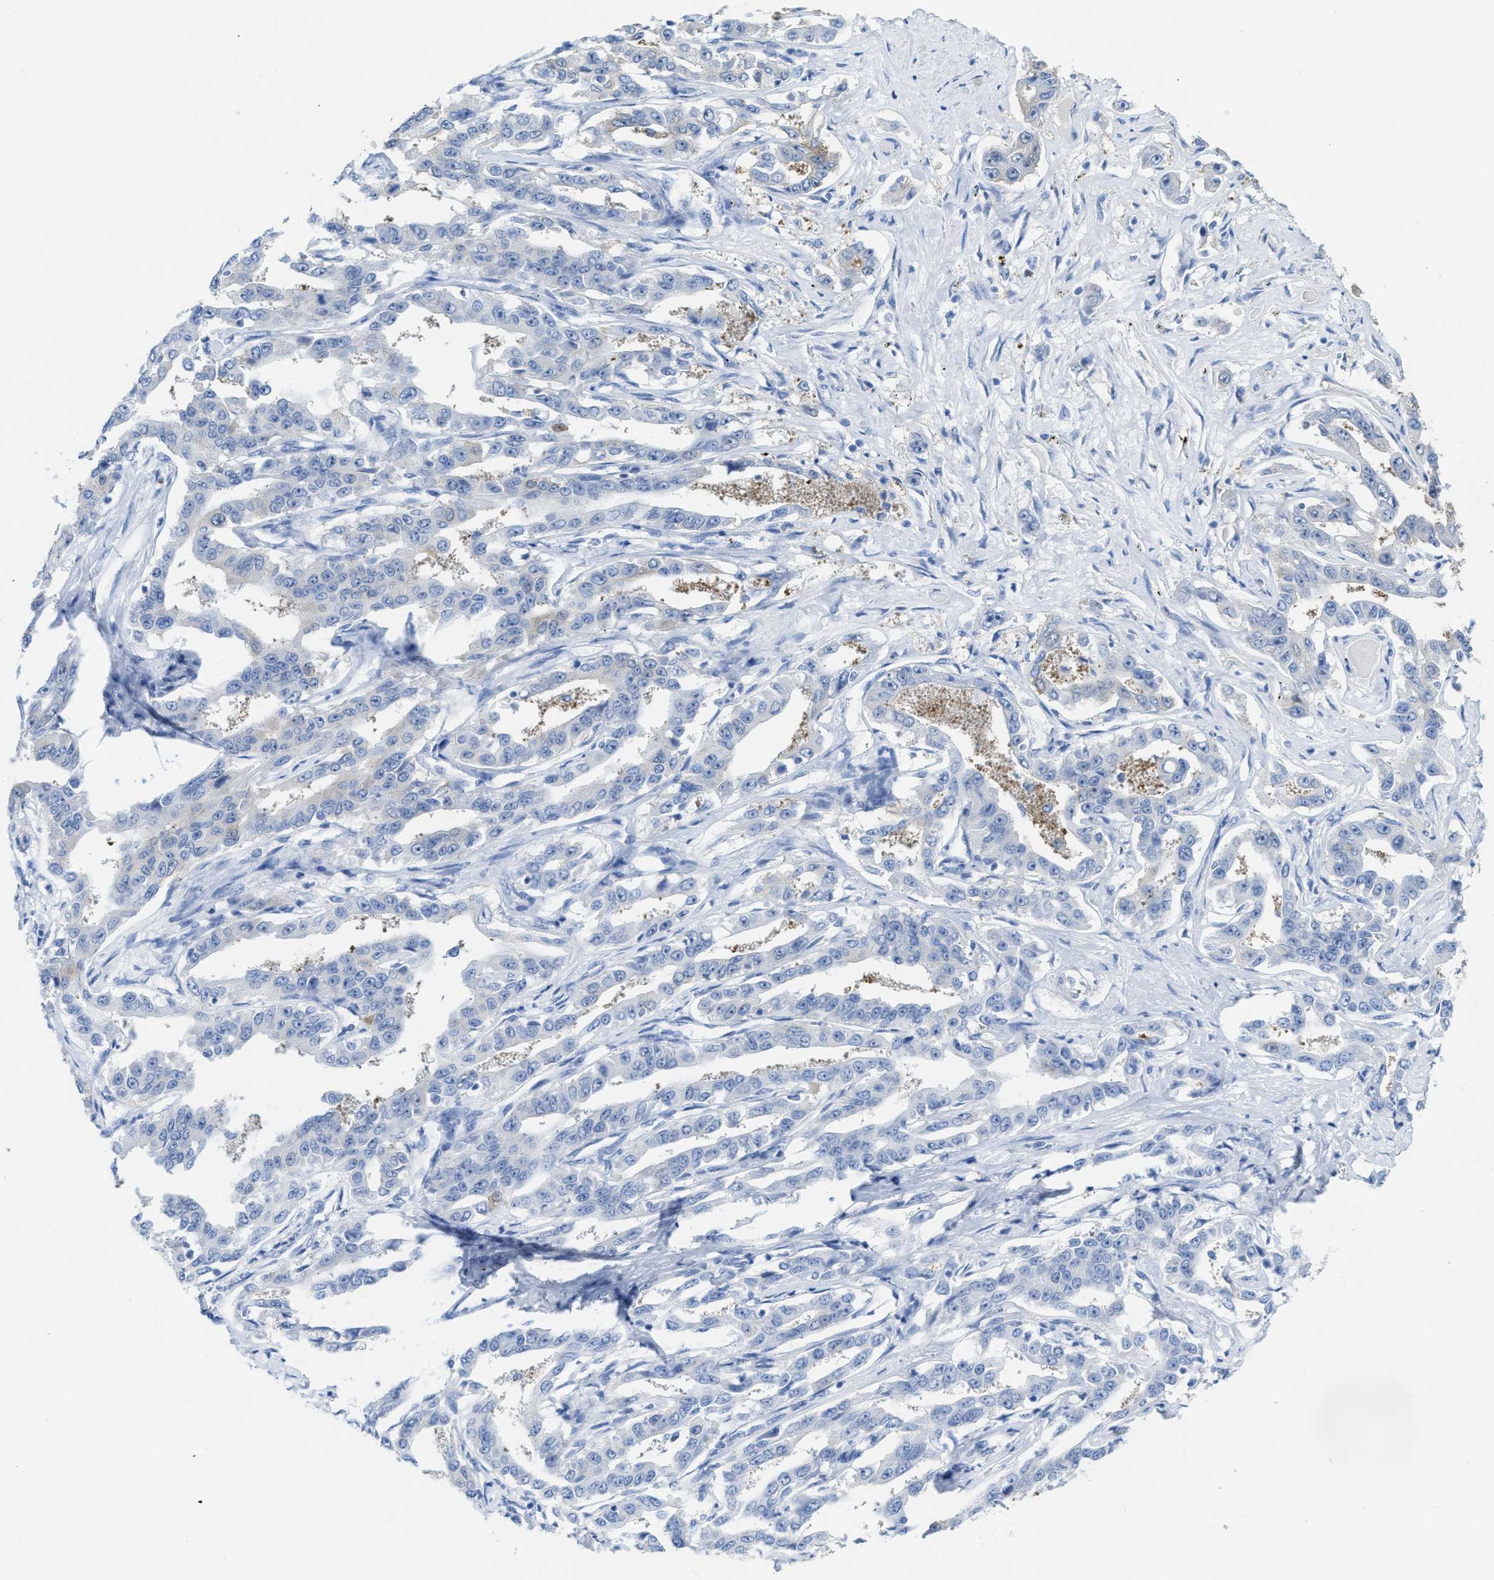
{"staining": {"intensity": "negative", "quantity": "none", "location": "none"}, "tissue": "liver cancer", "cell_type": "Tumor cells", "image_type": "cancer", "snomed": [{"axis": "morphology", "description": "Cholangiocarcinoma"}, {"axis": "topography", "description": "Liver"}], "caption": "This is a micrograph of immunohistochemistry staining of cholangiocarcinoma (liver), which shows no staining in tumor cells.", "gene": "ASS1", "patient": {"sex": "male", "age": 59}}